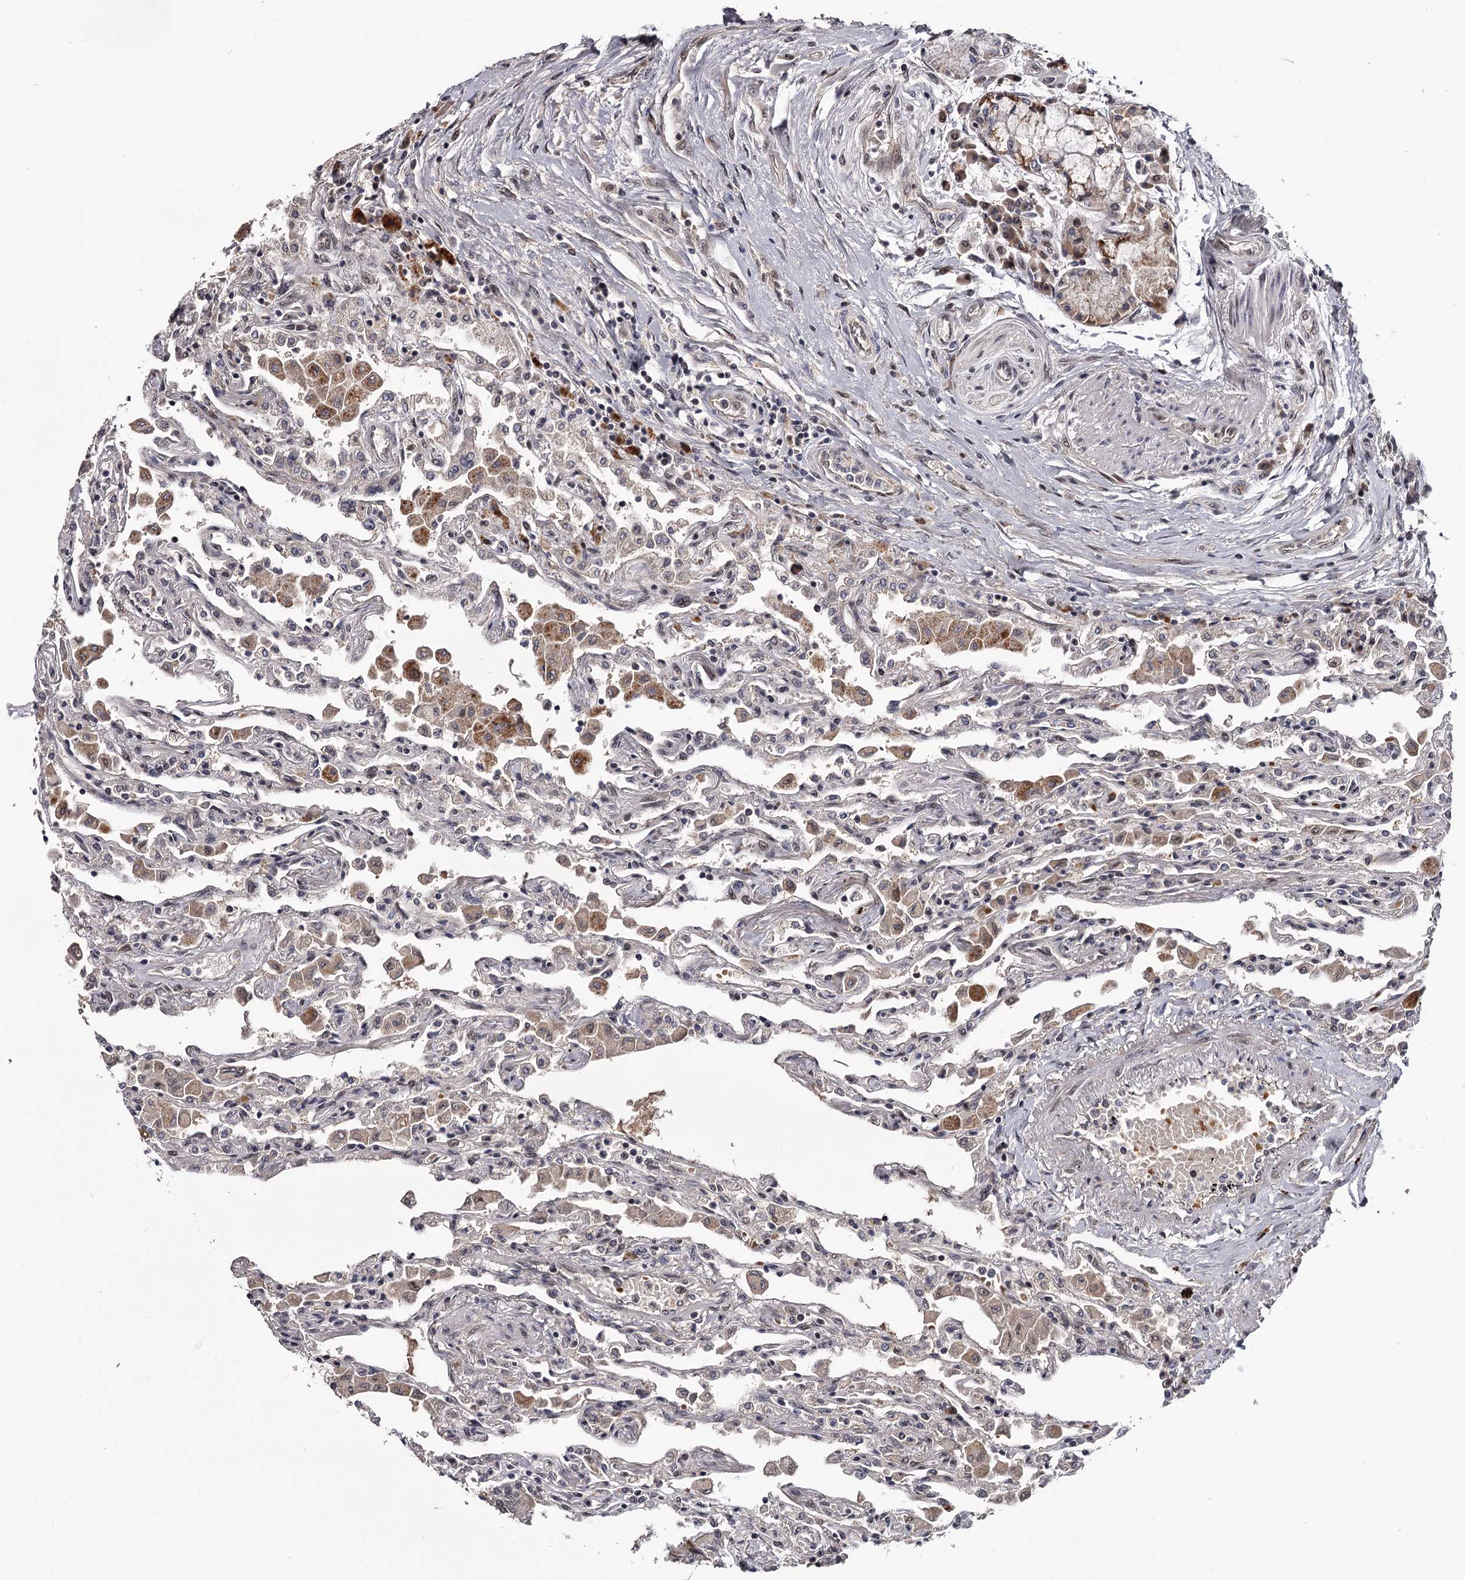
{"staining": {"intensity": "weak", "quantity": "25%-75%", "location": "cytoplasmic/membranous"}, "tissue": "lung", "cell_type": "Alveolar cells", "image_type": "normal", "snomed": [{"axis": "morphology", "description": "Normal tissue, NOS"}, {"axis": "topography", "description": "Bronchus"}, {"axis": "topography", "description": "Lung"}], "caption": "IHC (DAB) staining of benign human lung displays weak cytoplasmic/membranous protein expression in approximately 25%-75% of alveolar cells. Using DAB (brown) and hematoxylin (blue) stains, captured at high magnification using brightfield microscopy.", "gene": "RNF44", "patient": {"sex": "female", "age": 49}}